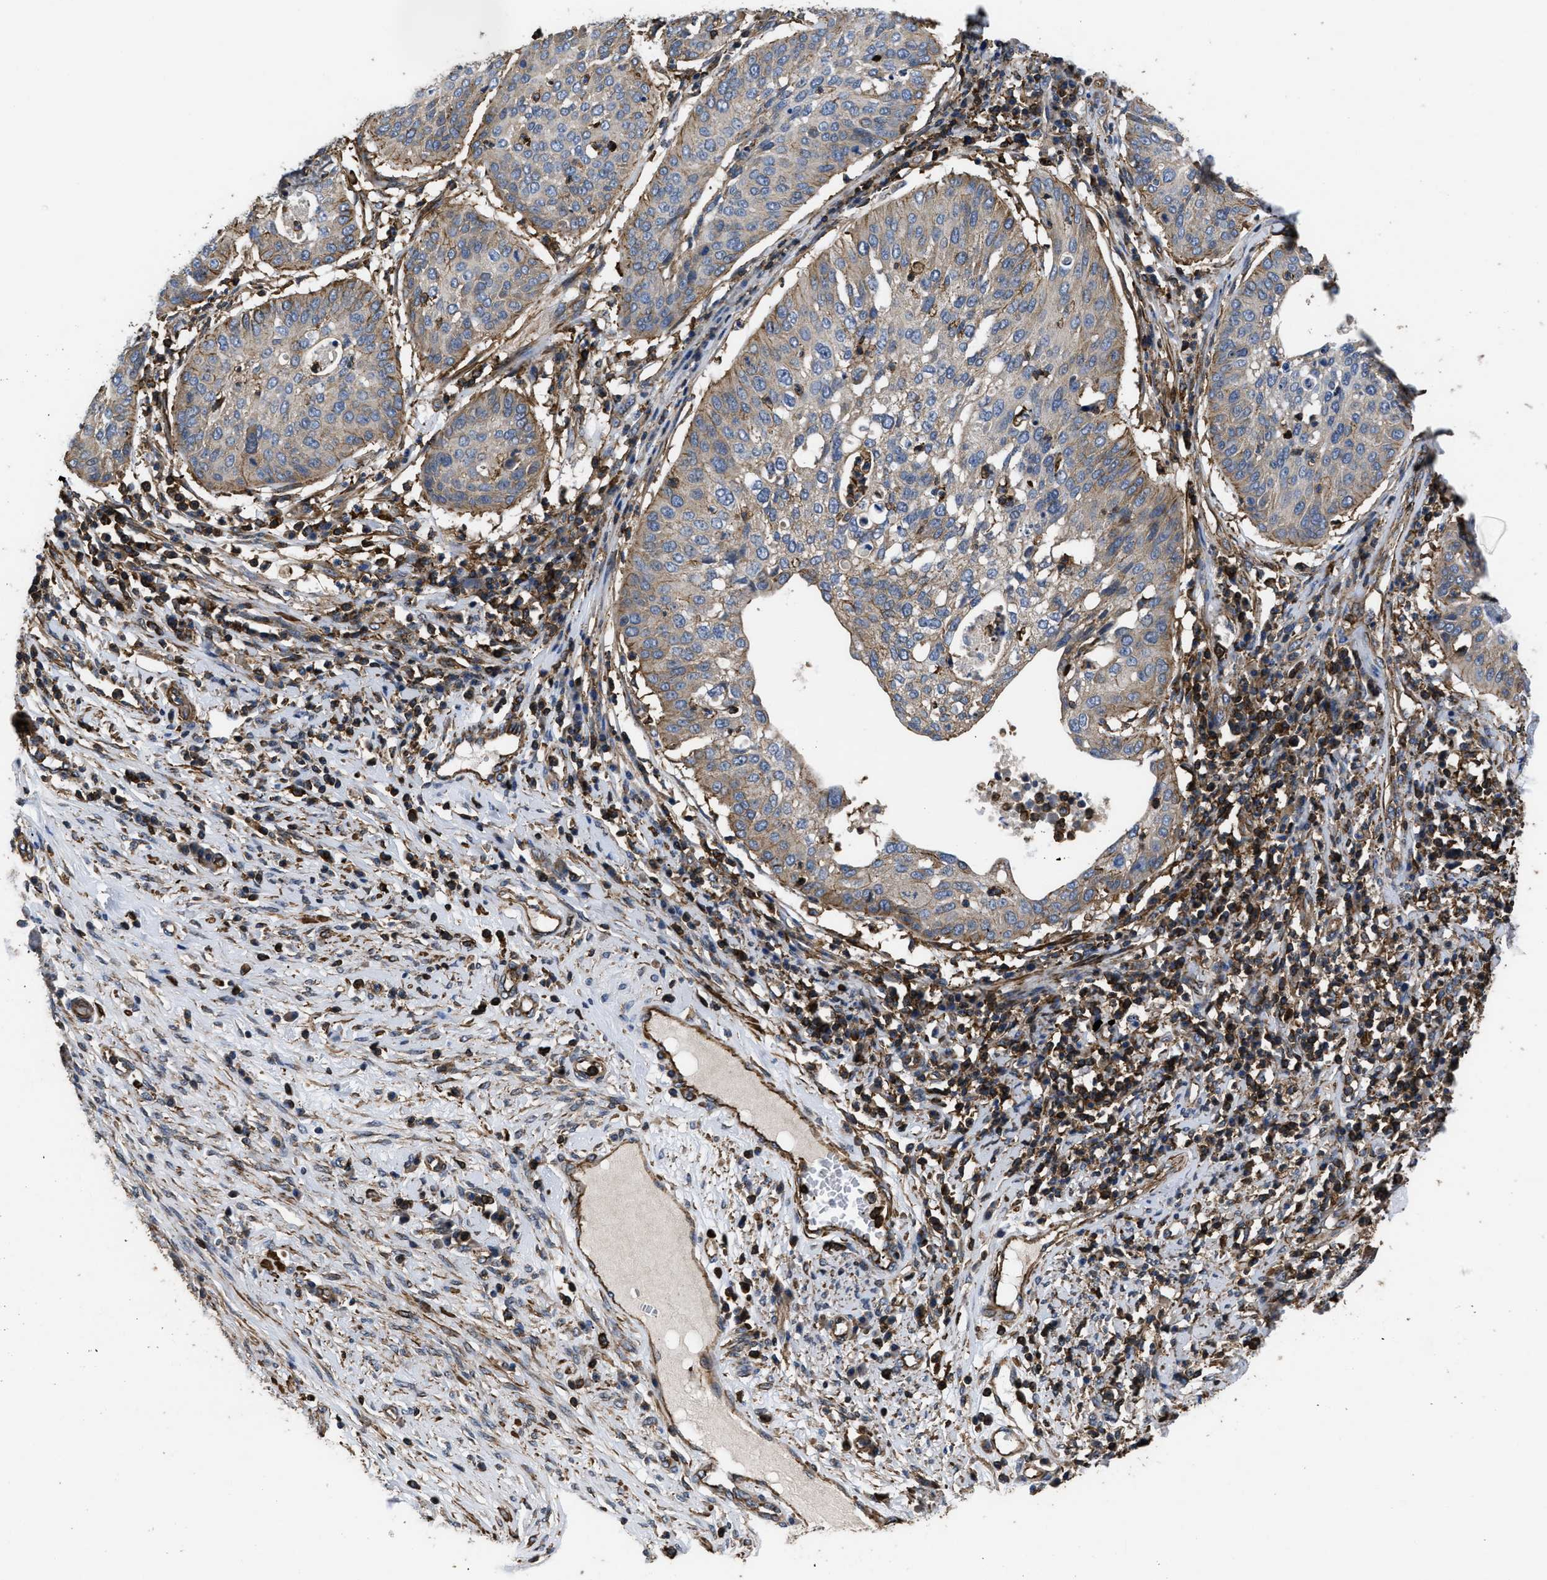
{"staining": {"intensity": "weak", "quantity": ">75%", "location": "cytoplasmic/membranous"}, "tissue": "cervical cancer", "cell_type": "Tumor cells", "image_type": "cancer", "snomed": [{"axis": "morphology", "description": "Normal tissue, NOS"}, {"axis": "morphology", "description": "Squamous cell carcinoma, NOS"}, {"axis": "topography", "description": "Cervix"}], "caption": "Immunohistochemistry staining of cervical cancer, which reveals low levels of weak cytoplasmic/membranous staining in about >75% of tumor cells indicating weak cytoplasmic/membranous protein staining. The staining was performed using DAB (3,3'-diaminobenzidine) (brown) for protein detection and nuclei were counterstained in hematoxylin (blue).", "gene": "SCUBE2", "patient": {"sex": "female", "age": 39}}